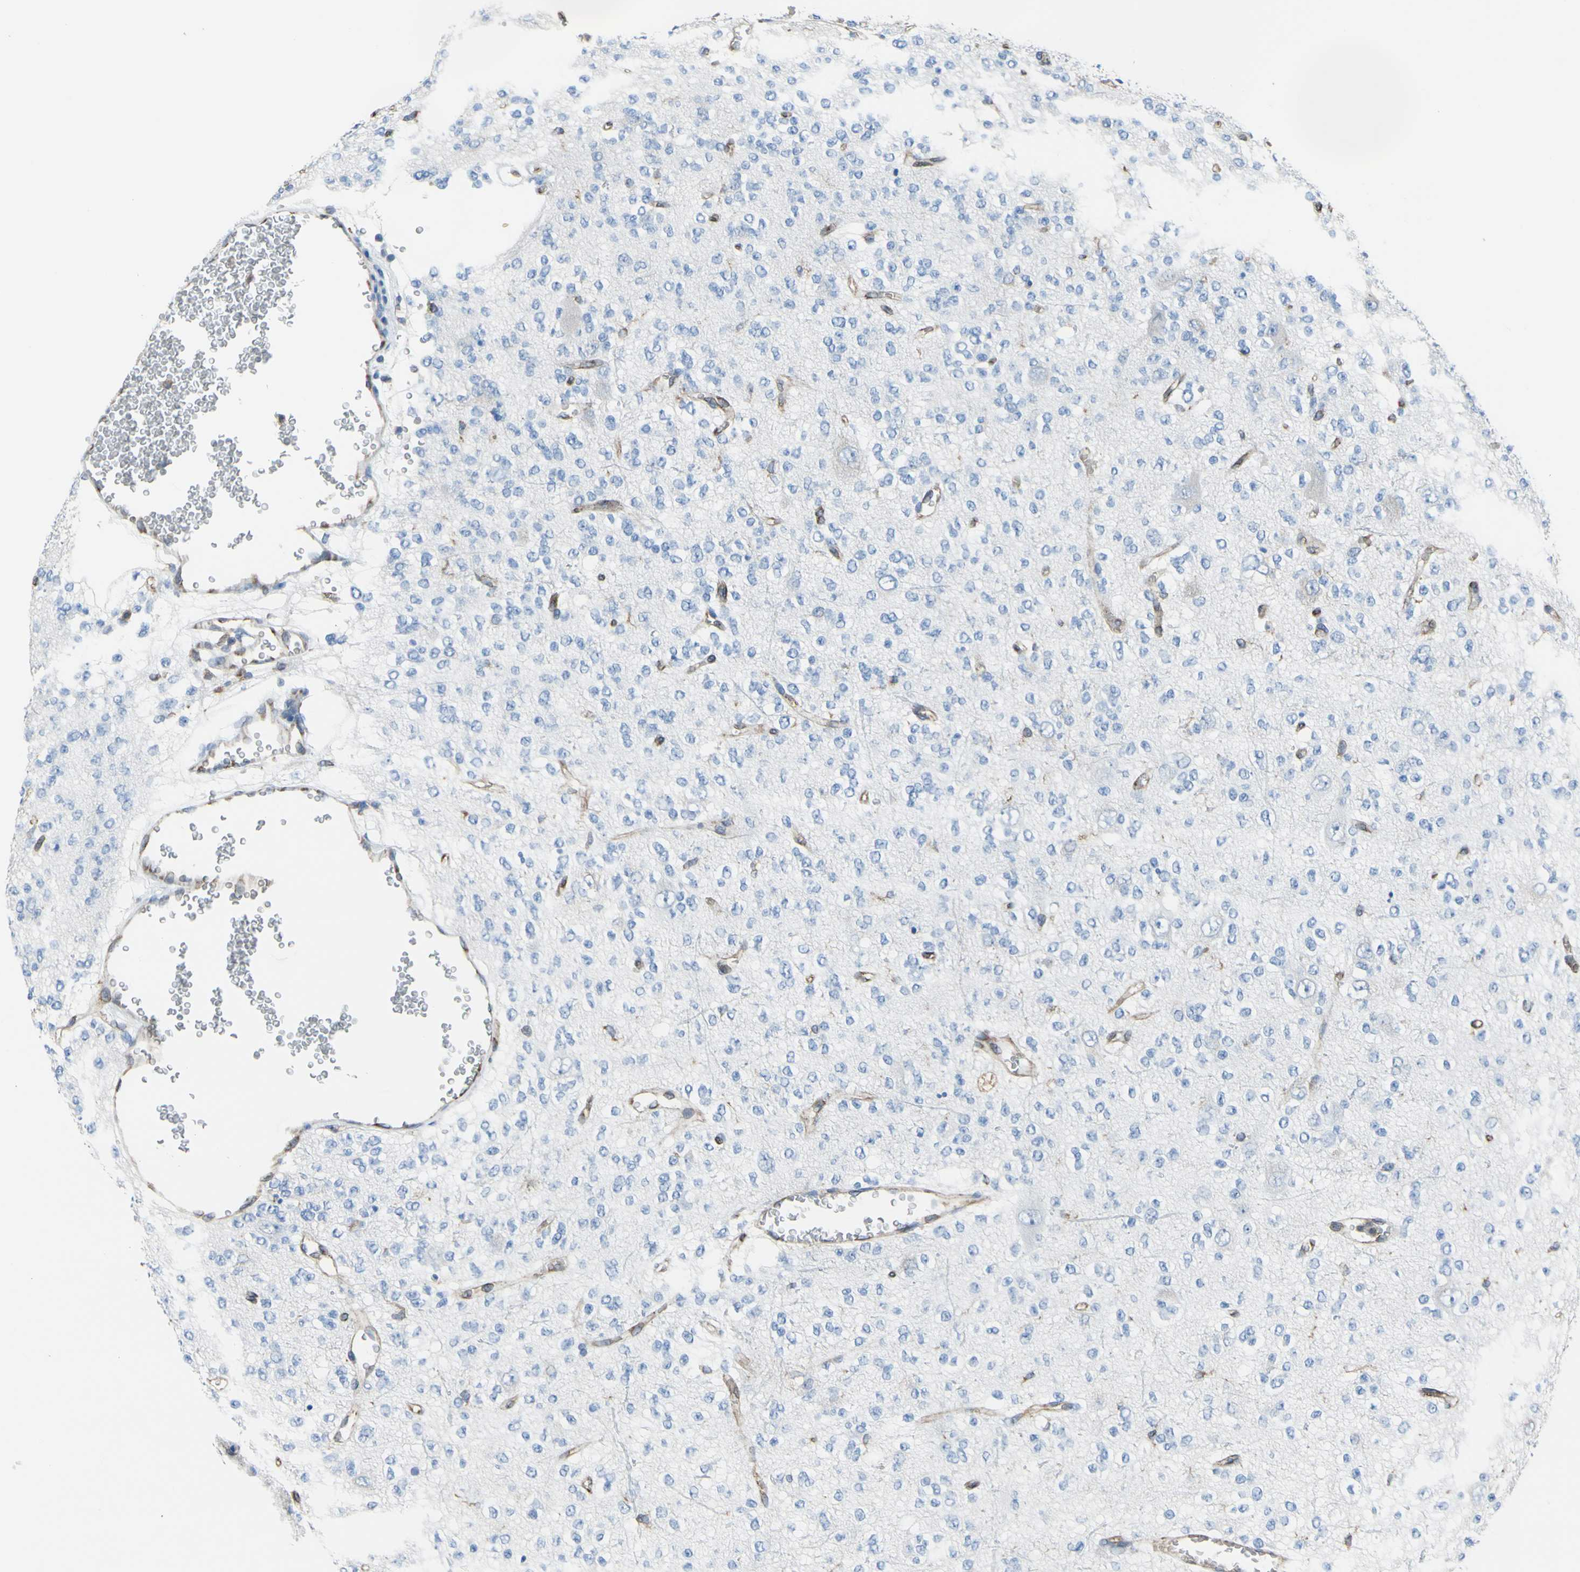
{"staining": {"intensity": "negative", "quantity": "none", "location": "none"}, "tissue": "glioma", "cell_type": "Tumor cells", "image_type": "cancer", "snomed": [{"axis": "morphology", "description": "Glioma, malignant, Low grade"}, {"axis": "topography", "description": "Brain"}], "caption": "Immunohistochemical staining of glioma exhibits no significant positivity in tumor cells. The staining was performed using DAB (3,3'-diaminobenzidine) to visualize the protein expression in brown, while the nuclei were stained in blue with hematoxylin (Magnification: 20x).", "gene": "MGST2", "patient": {"sex": "male", "age": 38}}